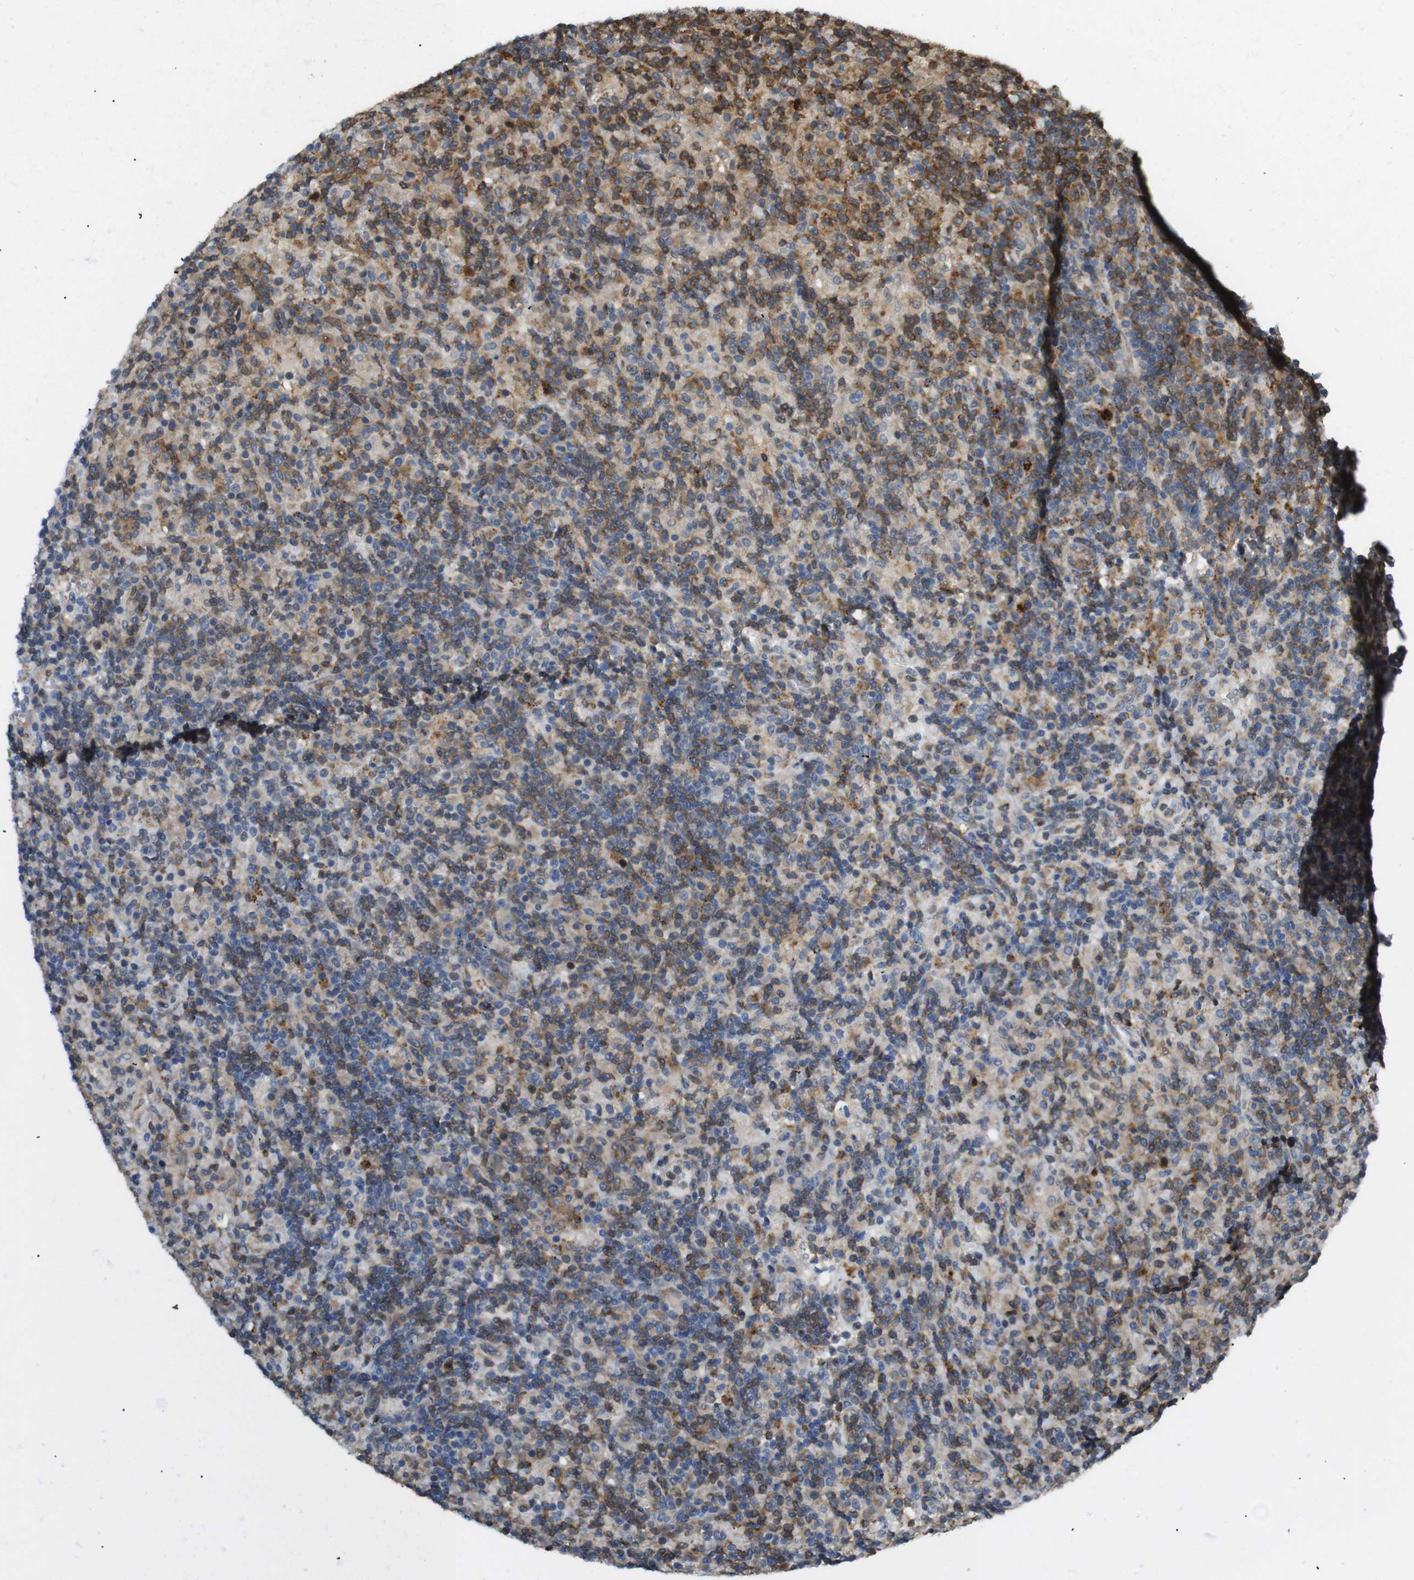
{"staining": {"intensity": "weak", "quantity": "25%-75%", "location": "cytoplasmic/membranous"}, "tissue": "lymphoma", "cell_type": "Tumor cells", "image_type": "cancer", "snomed": [{"axis": "morphology", "description": "Hodgkin's disease, NOS"}, {"axis": "topography", "description": "Lymph node"}], "caption": "Tumor cells exhibit low levels of weak cytoplasmic/membranous positivity in about 25%-75% of cells in Hodgkin's disease.", "gene": "KSR1", "patient": {"sex": "male", "age": 70}}